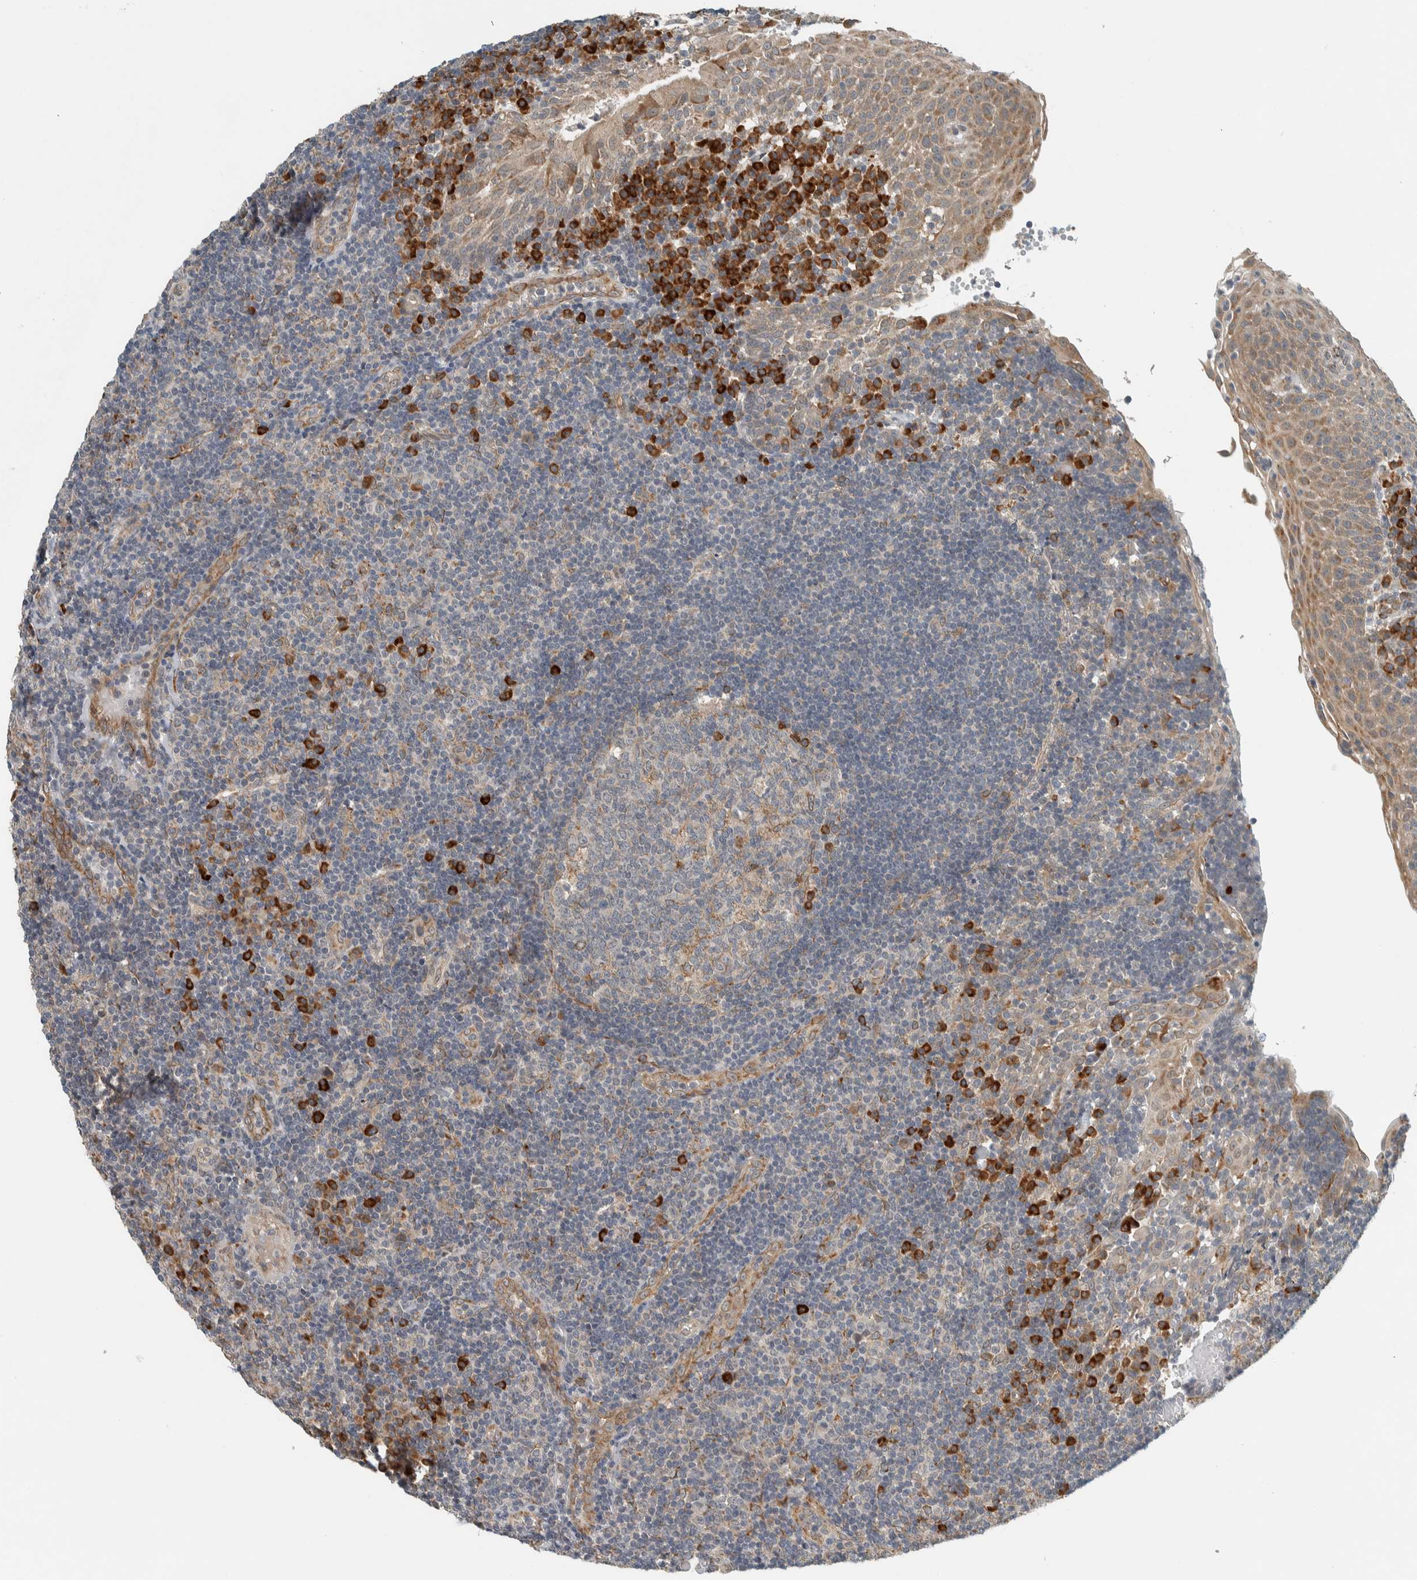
{"staining": {"intensity": "moderate", "quantity": "<25%", "location": "cytoplasmic/membranous"}, "tissue": "tonsil", "cell_type": "Germinal center cells", "image_type": "normal", "snomed": [{"axis": "morphology", "description": "Normal tissue, NOS"}, {"axis": "topography", "description": "Tonsil"}], "caption": "An image of tonsil stained for a protein shows moderate cytoplasmic/membranous brown staining in germinal center cells.", "gene": "CTBP2", "patient": {"sex": "female", "age": 40}}